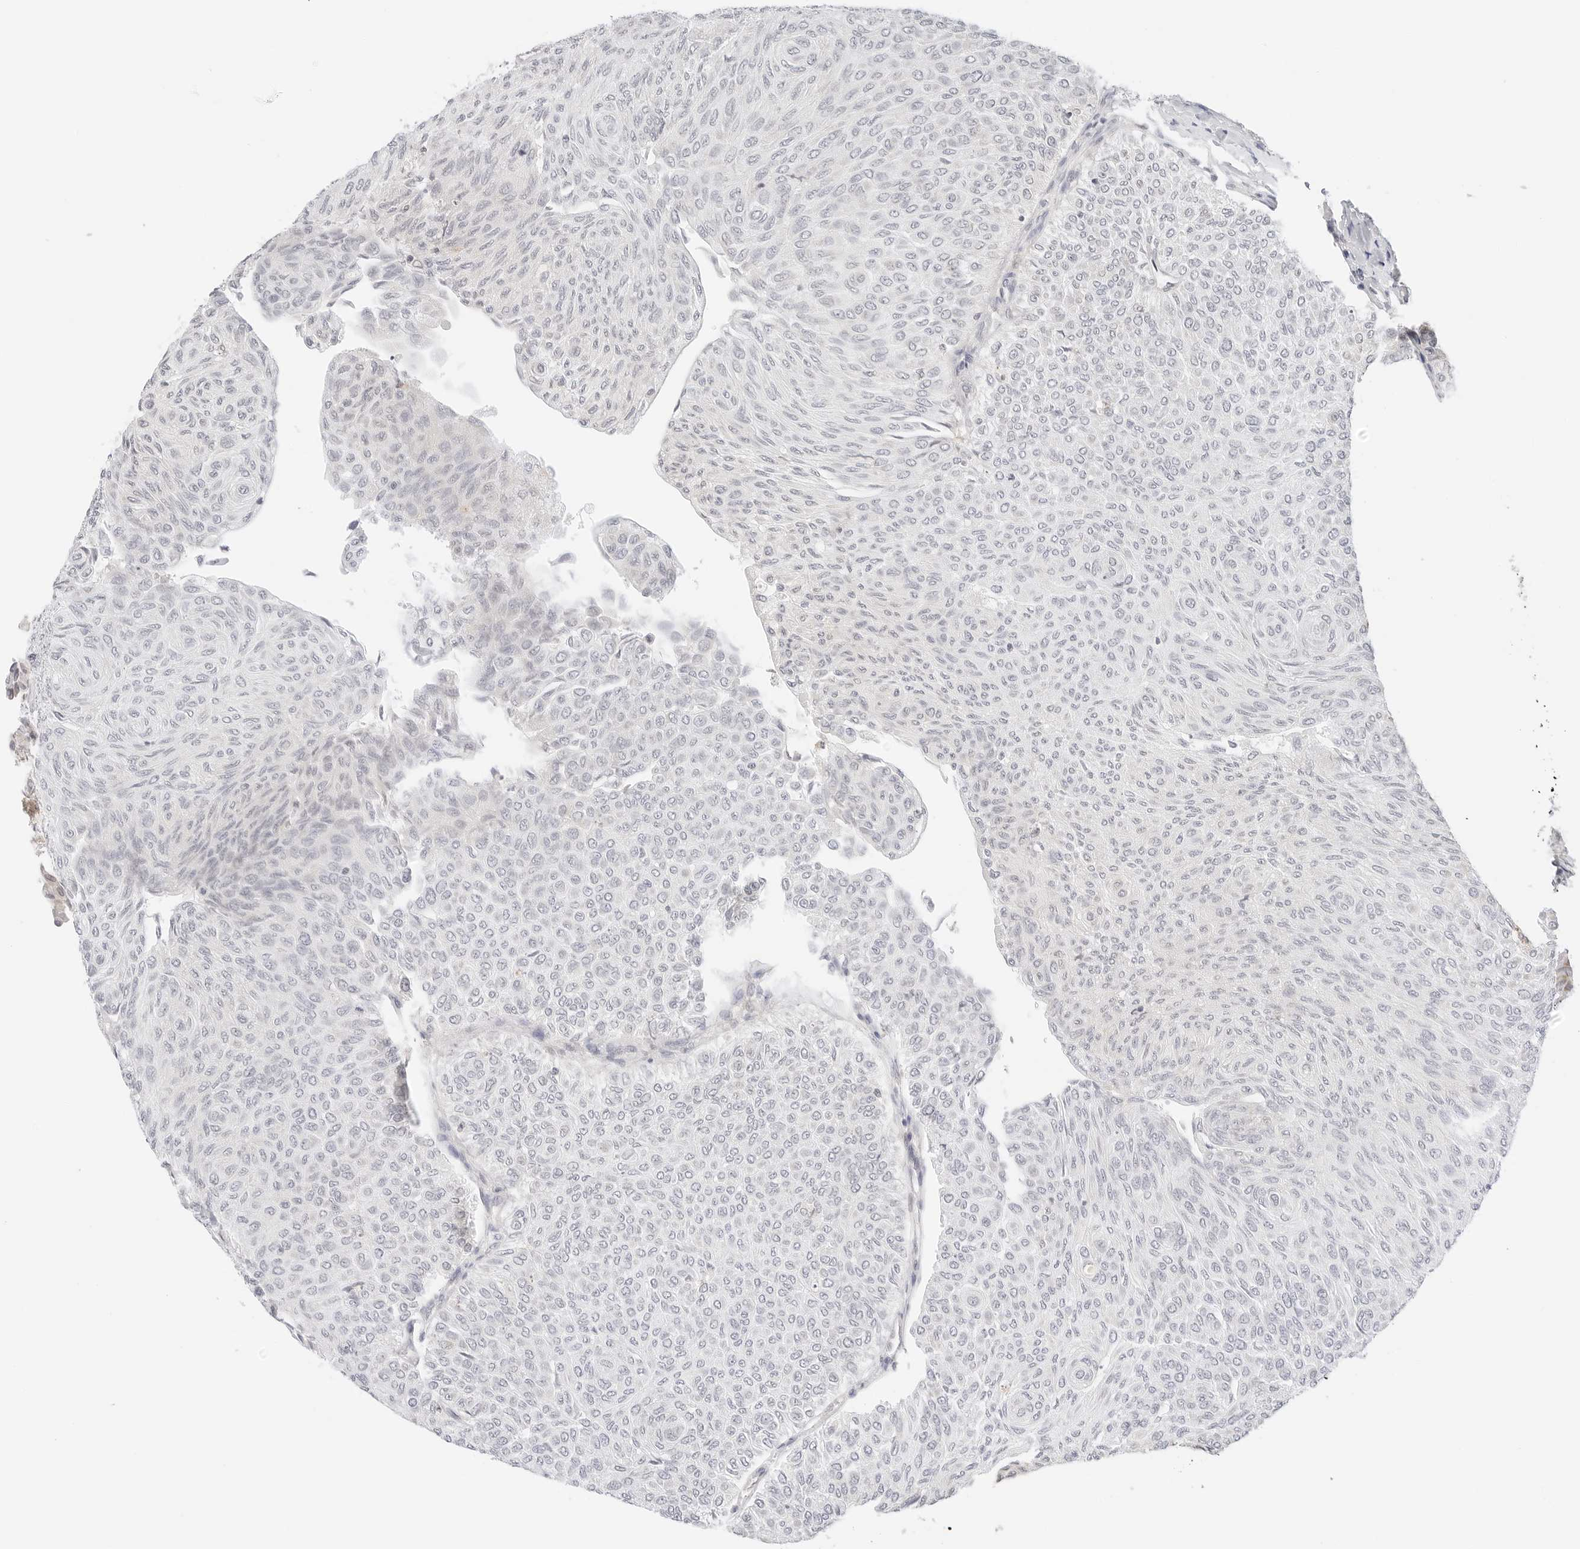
{"staining": {"intensity": "weak", "quantity": "<25%", "location": "cytoplasmic/membranous"}, "tissue": "urothelial cancer", "cell_type": "Tumor cells", "image_type": "cancer", "snomed": [{"axis": "morphology", "description": "Urothelial carcinoma, Low grade"}, {"axis": "topography", "description": "Urinary bladder"}], "caption": "IHC micrograph of neoplastic tissue: human urothelial cancer stained with DAB (3,3'-diaminobenzidine) exhibits no significant protein expression in tumor cells.", "gene": "ERO1B", "patient": {"sex": "male", "age": 78}}